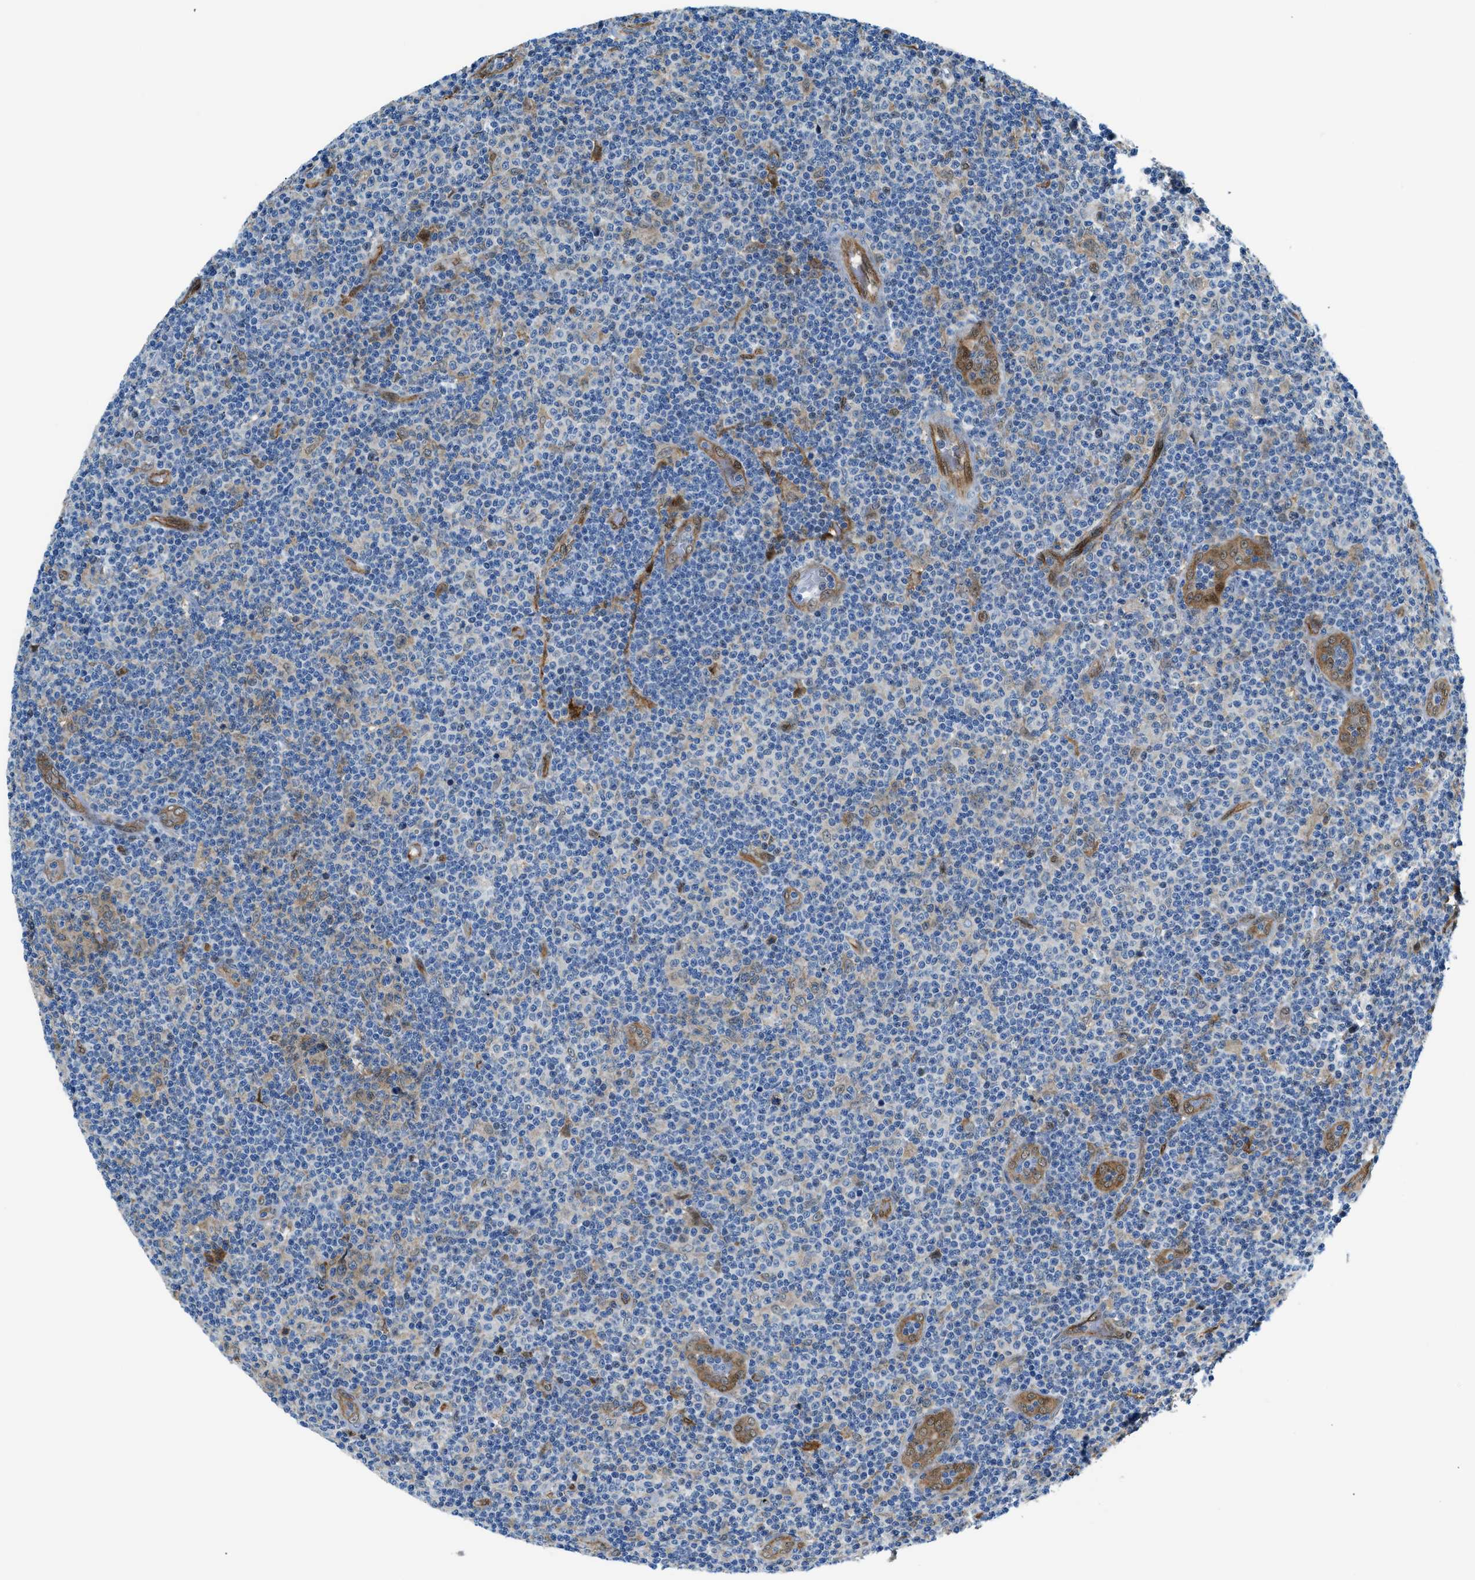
{"staining": {"intensity": "negative", "quantity": "none", "location": "none"}, "tissue": "lymphoma", "cell_type": "Tumor cells", "image_type": "cancer", "snomed": [{"axis": "morphology", "description": "Malignant lymphoma, non-Hodgkin's type, Low grade"}, {"axis": "topography", "description": "Lymph node"}], "caption": "Human malignant lymphoma, non-Hodgkin's type (low-grade) stained for a protein using immunohistochemistry (IHC) demonstrates no expression in tumor cells.", "gene": "YWHAE", "patient": {"sex": "male", "age": 83}}